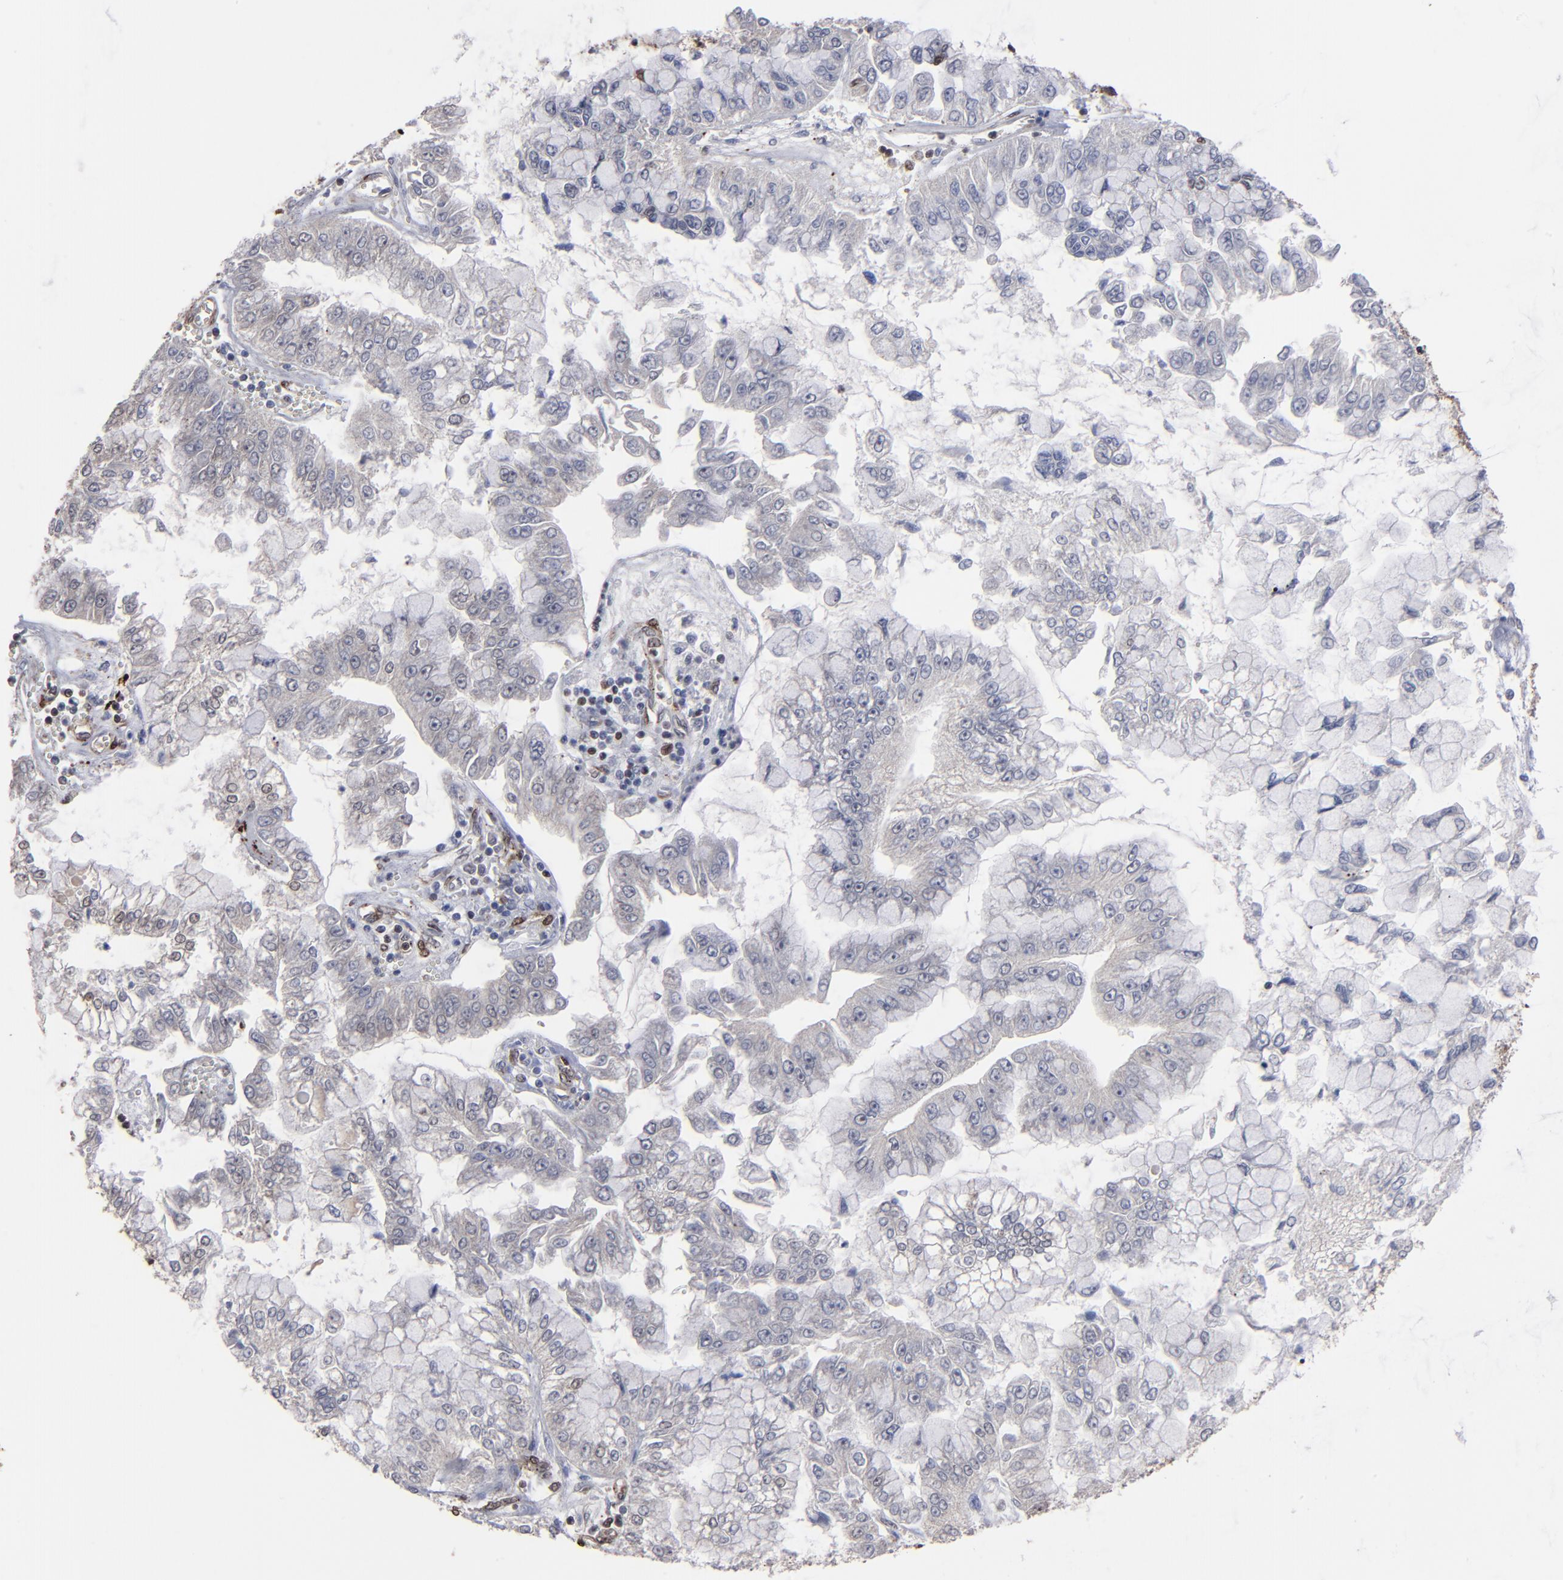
{"staining": {"intensity": "weak", "quantity": "<25%", "location": "cytoplasmic/membranous"}, "tissue": "liver cancer", "cell_type": "Tumor cells", "image_type": "cancer", "snomed": [{"axis": "morphology", "description": "Cholangiocarcinoma"}, {"axis": "topography", "description": "Liver"}], "caption": "The micrograph displays no staining of tumor cells in liver cancer.", "gene": "KIAA2026", "patient": {"sex": "female", "age": 79}}